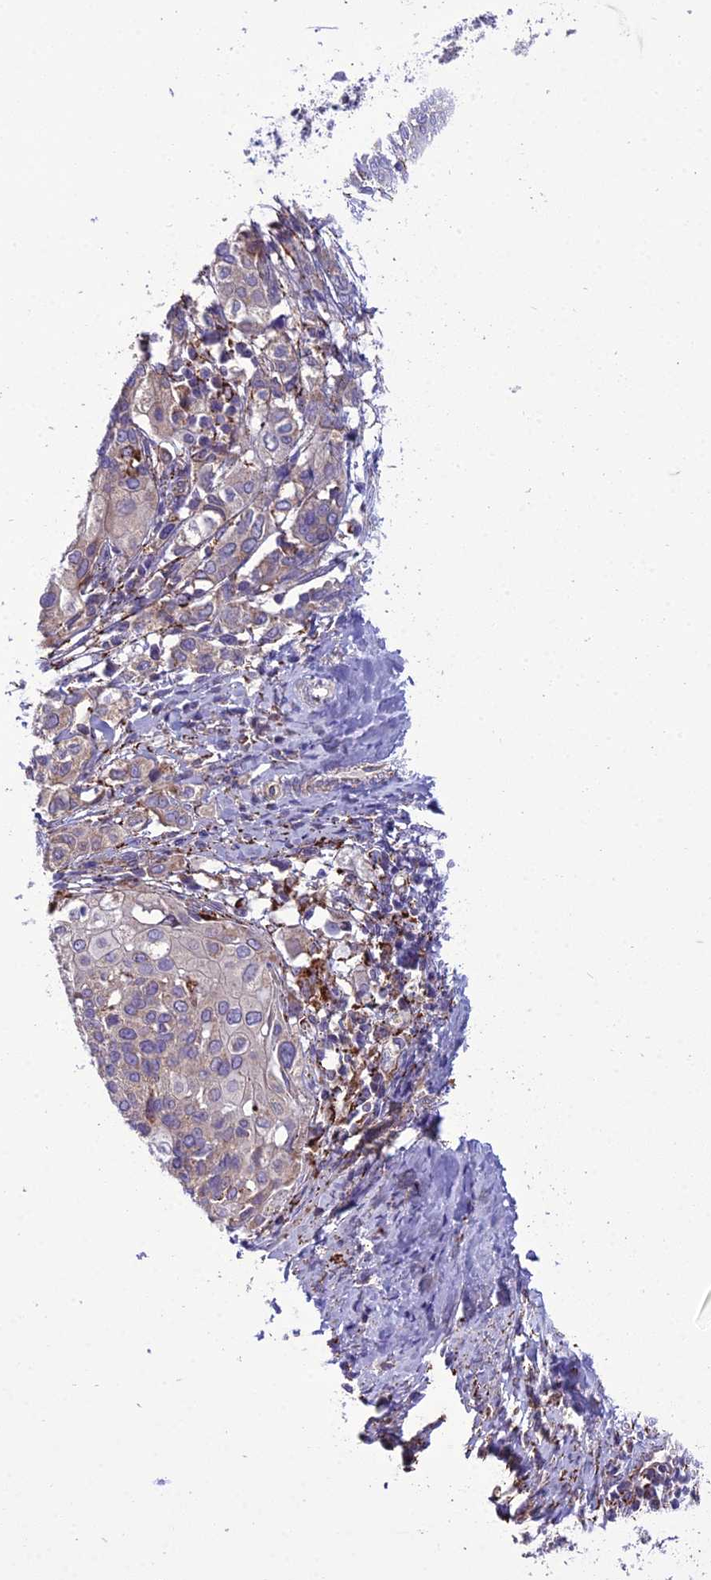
{"staining": {"intensity": "weak", "quantity": "25%-75%", "location": "cytoplasmic/membranous"}, "tissue": "cervical cancer", "cell_type": "Tumor cells", "image_type": "cancer", "snomed": [{"axis": "morphology", "description": "Squamous cell carcinoma, NOS"}, {"axis": "topography", "description": "Cervix"}], "caption": "Cervical cancer (squamous cell carcinoma) stained with a brown dye reveals weak cytoplasmic/membranous positive expression in approximately 25%-75% of tumor cells.", "gene": "TBC1D24", "patient": {"sex": "female", "age": 44}}